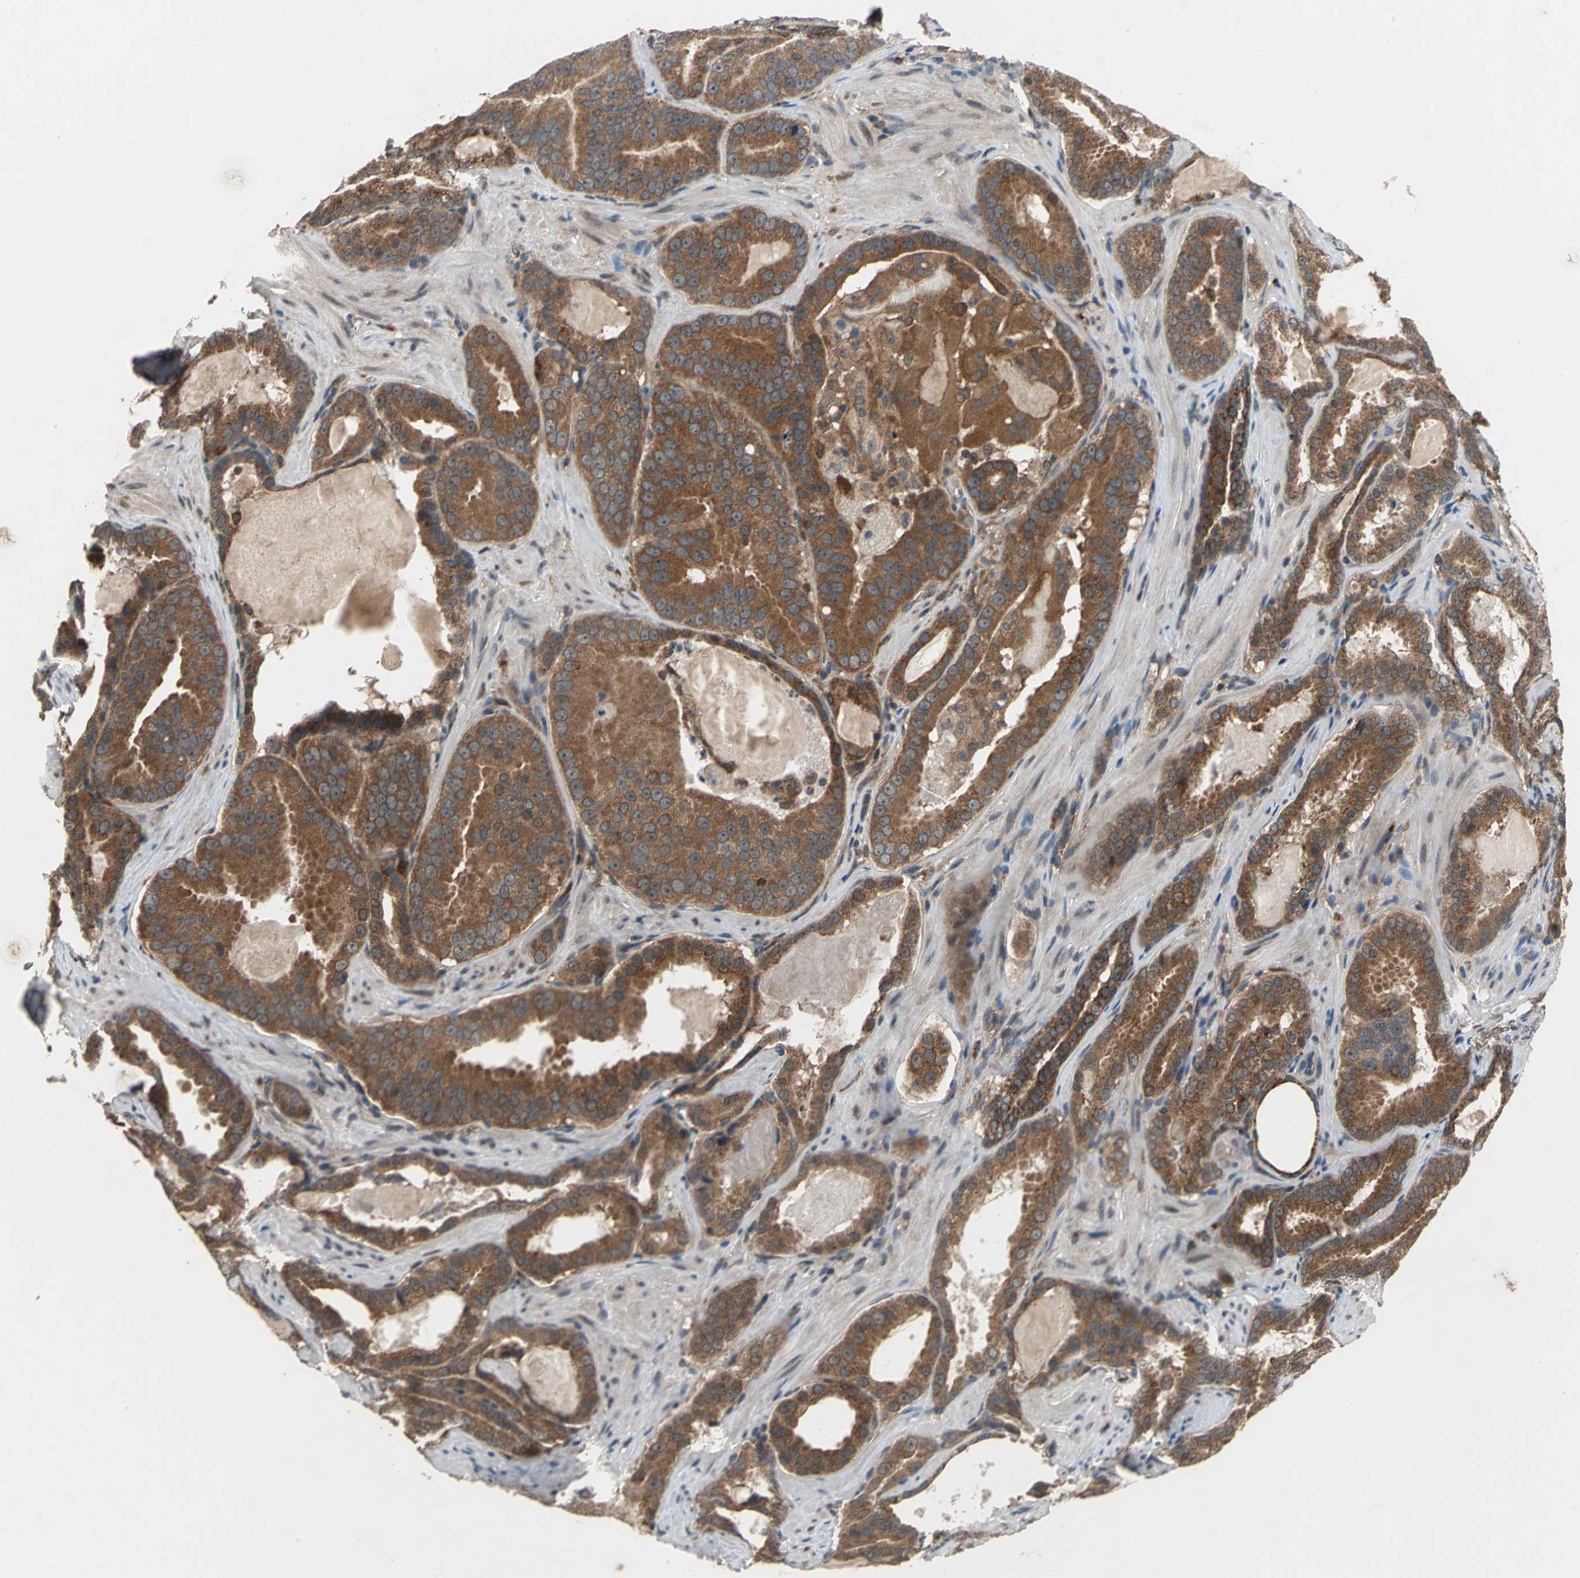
{"staining": {"intensity": "moderate", "quantity": ">75%", "location": "cytoplasmic/membranous"}, "tissue": "prostate cancer", "cell_type": "Tumor cells", "image_type": "cancer", "snomed": [{"axis": "morphology", "description": "Adenocarcinoma, Low grade"}, {"axis": "topography", "description": "Prostate"}], "caption": "This photomicrograph displays prostate cancer stained with IHC to label a protein in brown. The cytoplasmic/membranous of tumor cells show moderate positivity for the protein. Nuclei are counter-stained blue.", "gene": "NFKBIE", "patient": {"sex": "male", "age": 59}}